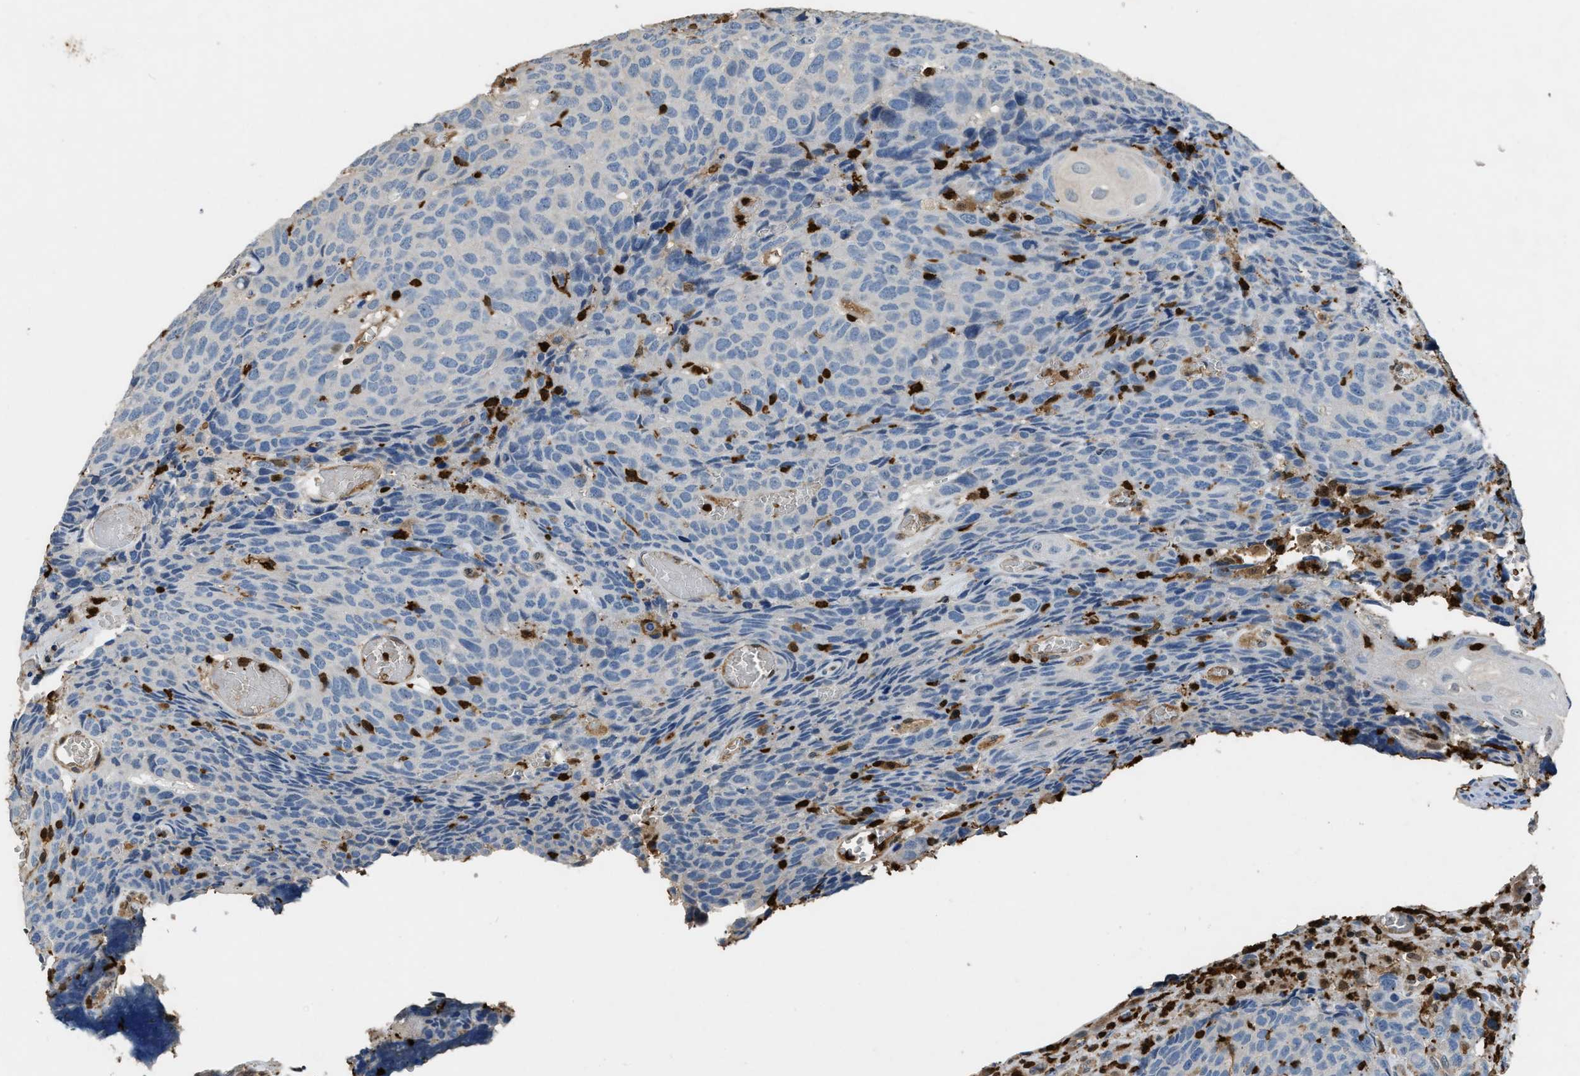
{"staining": {"intensity": "negative", "quantity": "none", "location": "none"}, "tissue": "head and neck cancer", "cell_type": "Tumor cells", "image_type": "cancer", "snomed": [{"axis": "morphology", "description": "Squamous cell carcinoma, NOS"}, {"axis": "topography", "description": "Head-Neck"}], "caption": "The histopathology image demonstrates no significant positivity in tumor cells of head and neck cancer. The staining is performed using DAB (3,3'-diaminobenzidine) brown chromogen with nuclei counter-stained in using hematoxylin.", "gene": "ARHGDIB", "patient": {"sex": "male", "age": 66}}